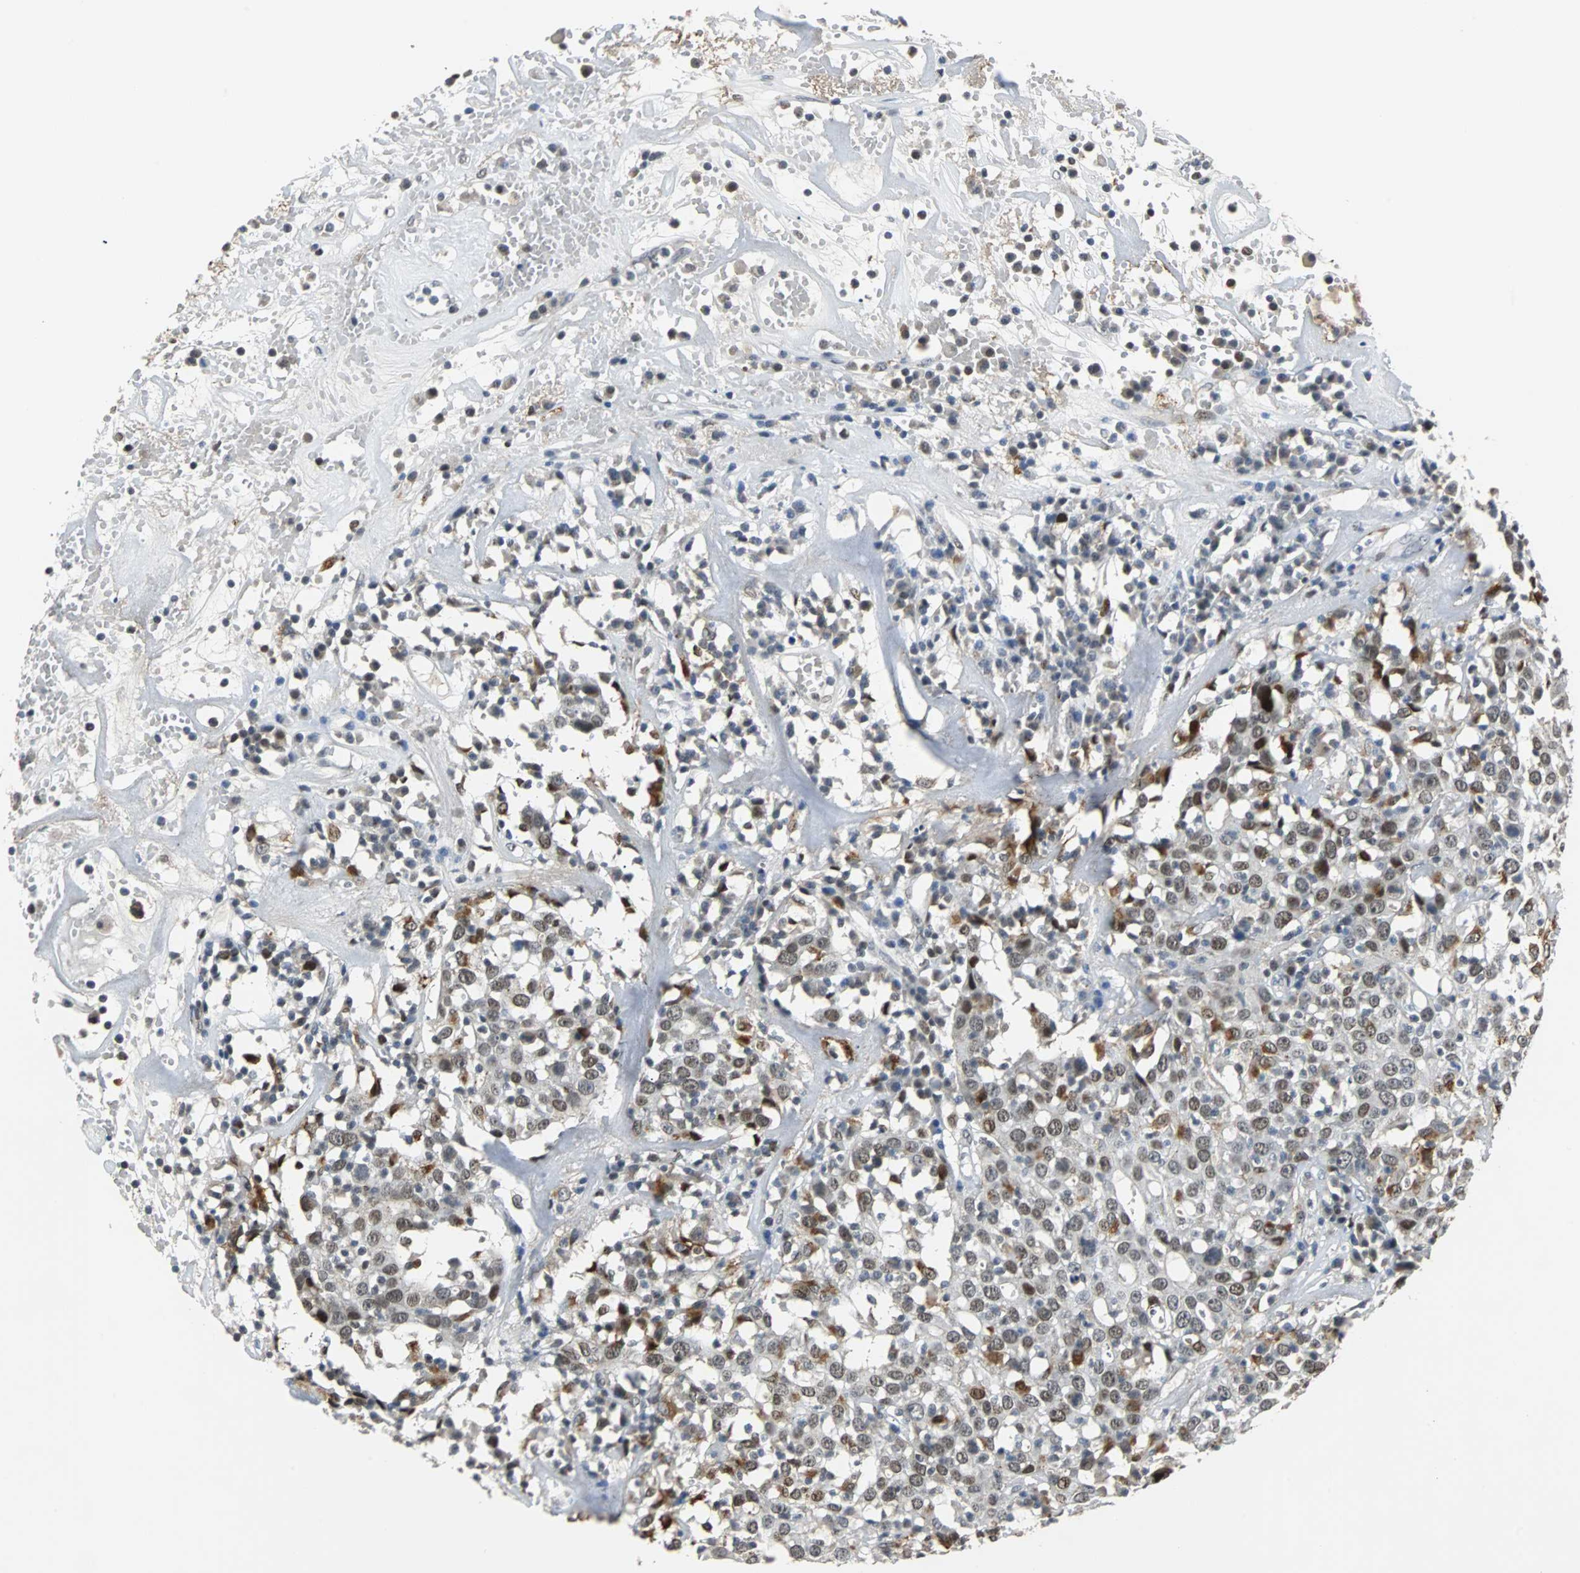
{"staining": {"intensity": "moderate", "quantity": "25%-75%", "location": "cytoplasmic/membranous,nuclear"}, "tissue": "head and neck cancer", "cell_type": "Tumor cells", "image_type": "cancer", "snomed": [{"axis": "morphology", "description": "Adenocarcinoma, NOS"}, {"axis": "topography", "description": "Salivary gland"}, {"axis": "topography", "description": "Head-Neck"}], "caption": "There is medium levels of moderate cytoplasmic/membranous and nuclear staining in tumor cells of adenocarcinoma (head and neck), as demonstrated by immunohistochemical staining (brown color).", "gene": "HLX", "patient": {"sex": "female", "age": 65}}